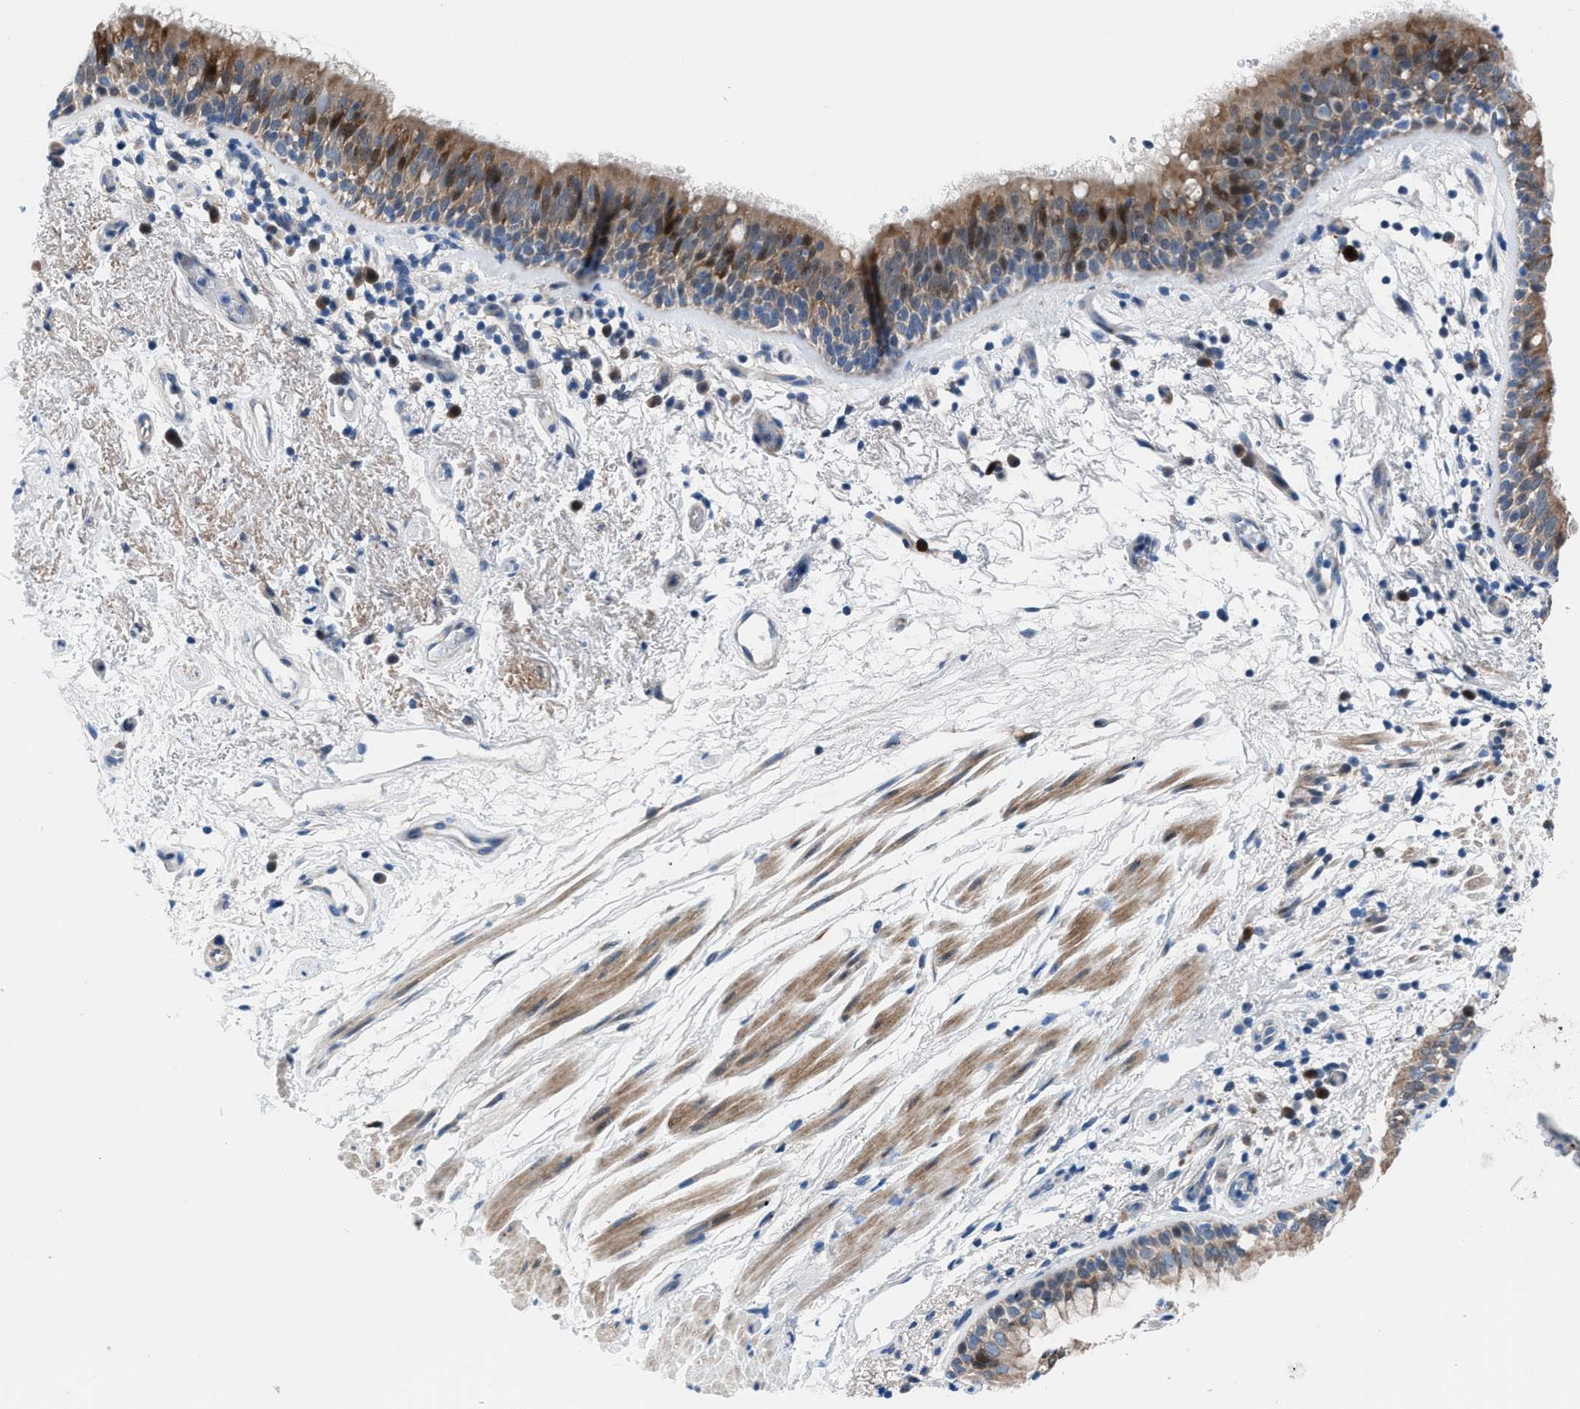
{"staining": {"intensity": "moderate", "quantity": ">75%", "location": "cytoplasmic/membranous"}, "tissue": "bronchus", "cell_type": "Respiratory epithelial cells", "image_type": "normal", "snomed": [{"axis": "morphology", "description": "Normal tissue, NOS"}, {"axis": "morphology", "description": "Inflammation, NOS"}, {"axis": "topography", "description": "Cartilage tissue"}, {"axis": "topography", "description": "Bronchus"}], "caption": "Normal bronchus shows moderate cytoplasmic/membranous expression in approximately >75% of respiratory epithelial cells.", "gene": "UAP1", "patient": {"sex": "male", "age": 77}}